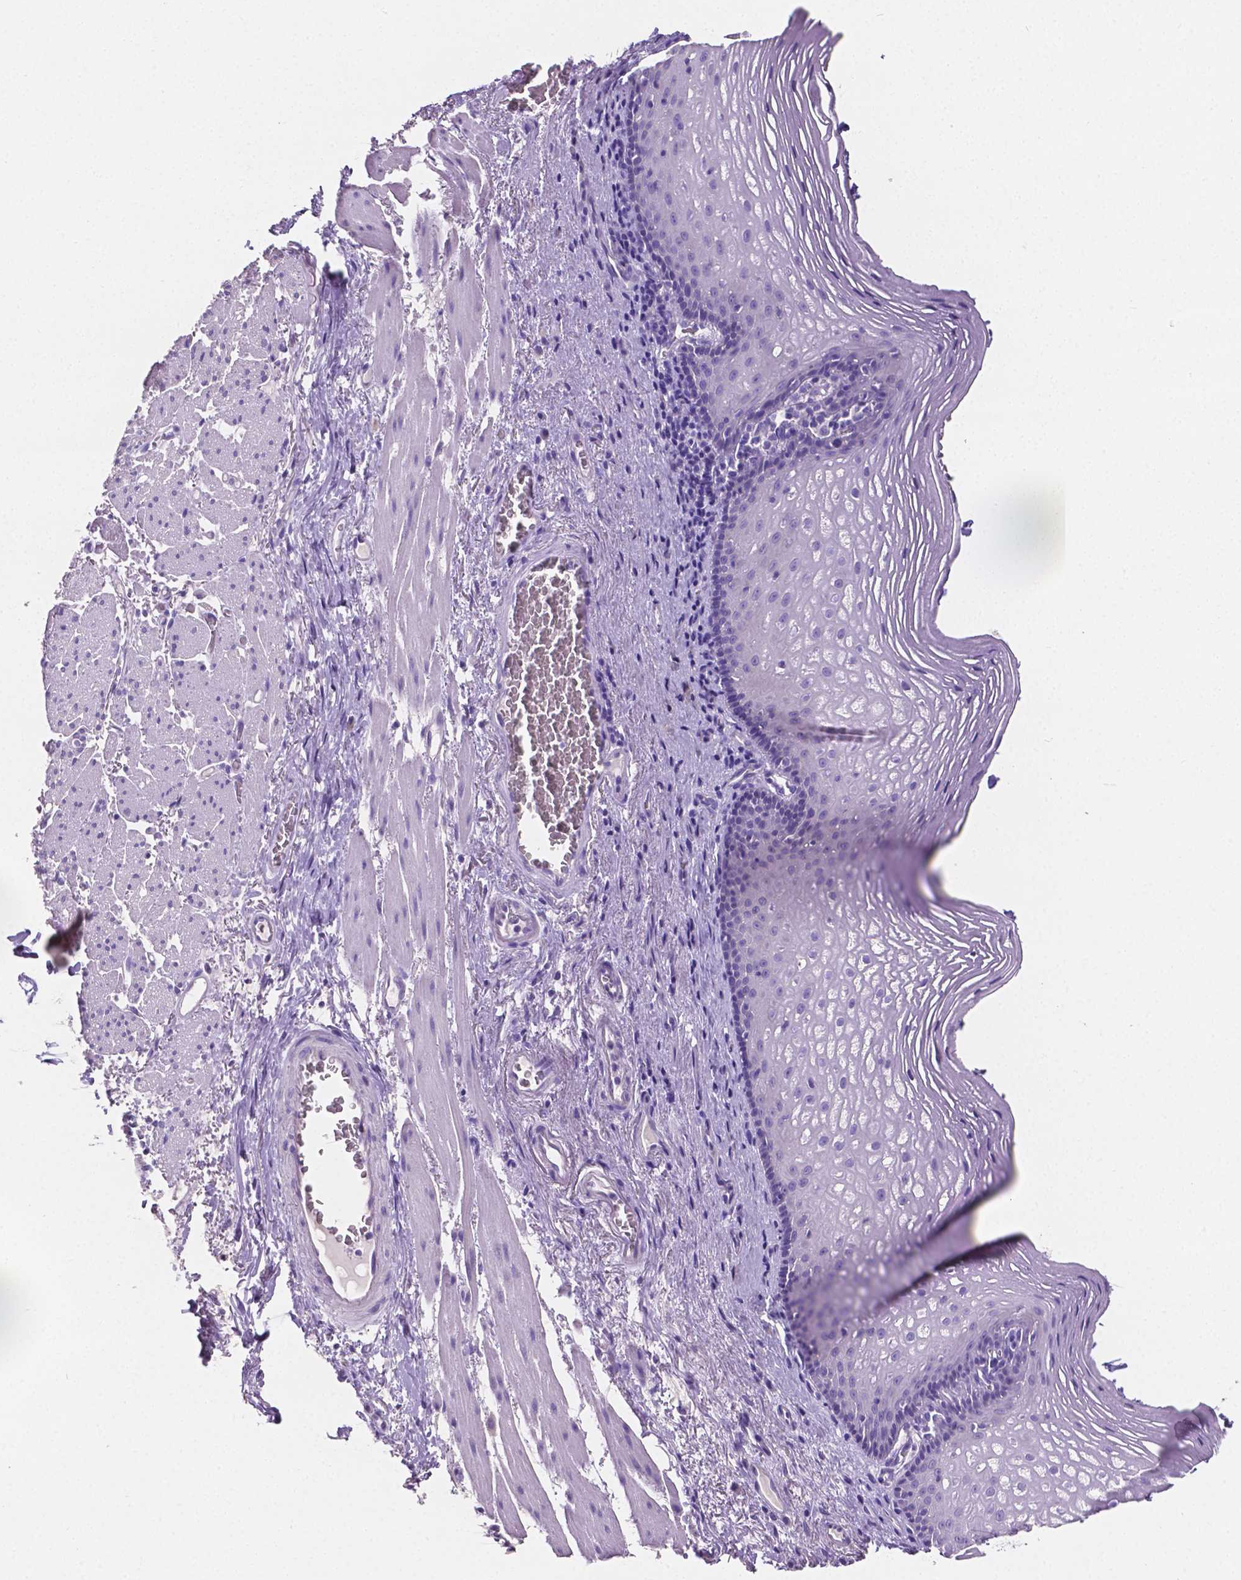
{"staining": {"intensity": "negative", "quantity": "none", "location": "none"}, "tissue": "esophagus", "cell_type": "Squamous epithelial cells", "image_type": "normal", "snomed": [{"axis": "morphology", "description": "Normal tissue, NOS"}, {"axis": "topography", "description": "Esophagus"}], "caption": "The photomicrograph exhibits no staining of squamous epithelial cells in benign esophagus.", "gene": "SLC22A2", "patient": {"sex": "male", "age": 76}}